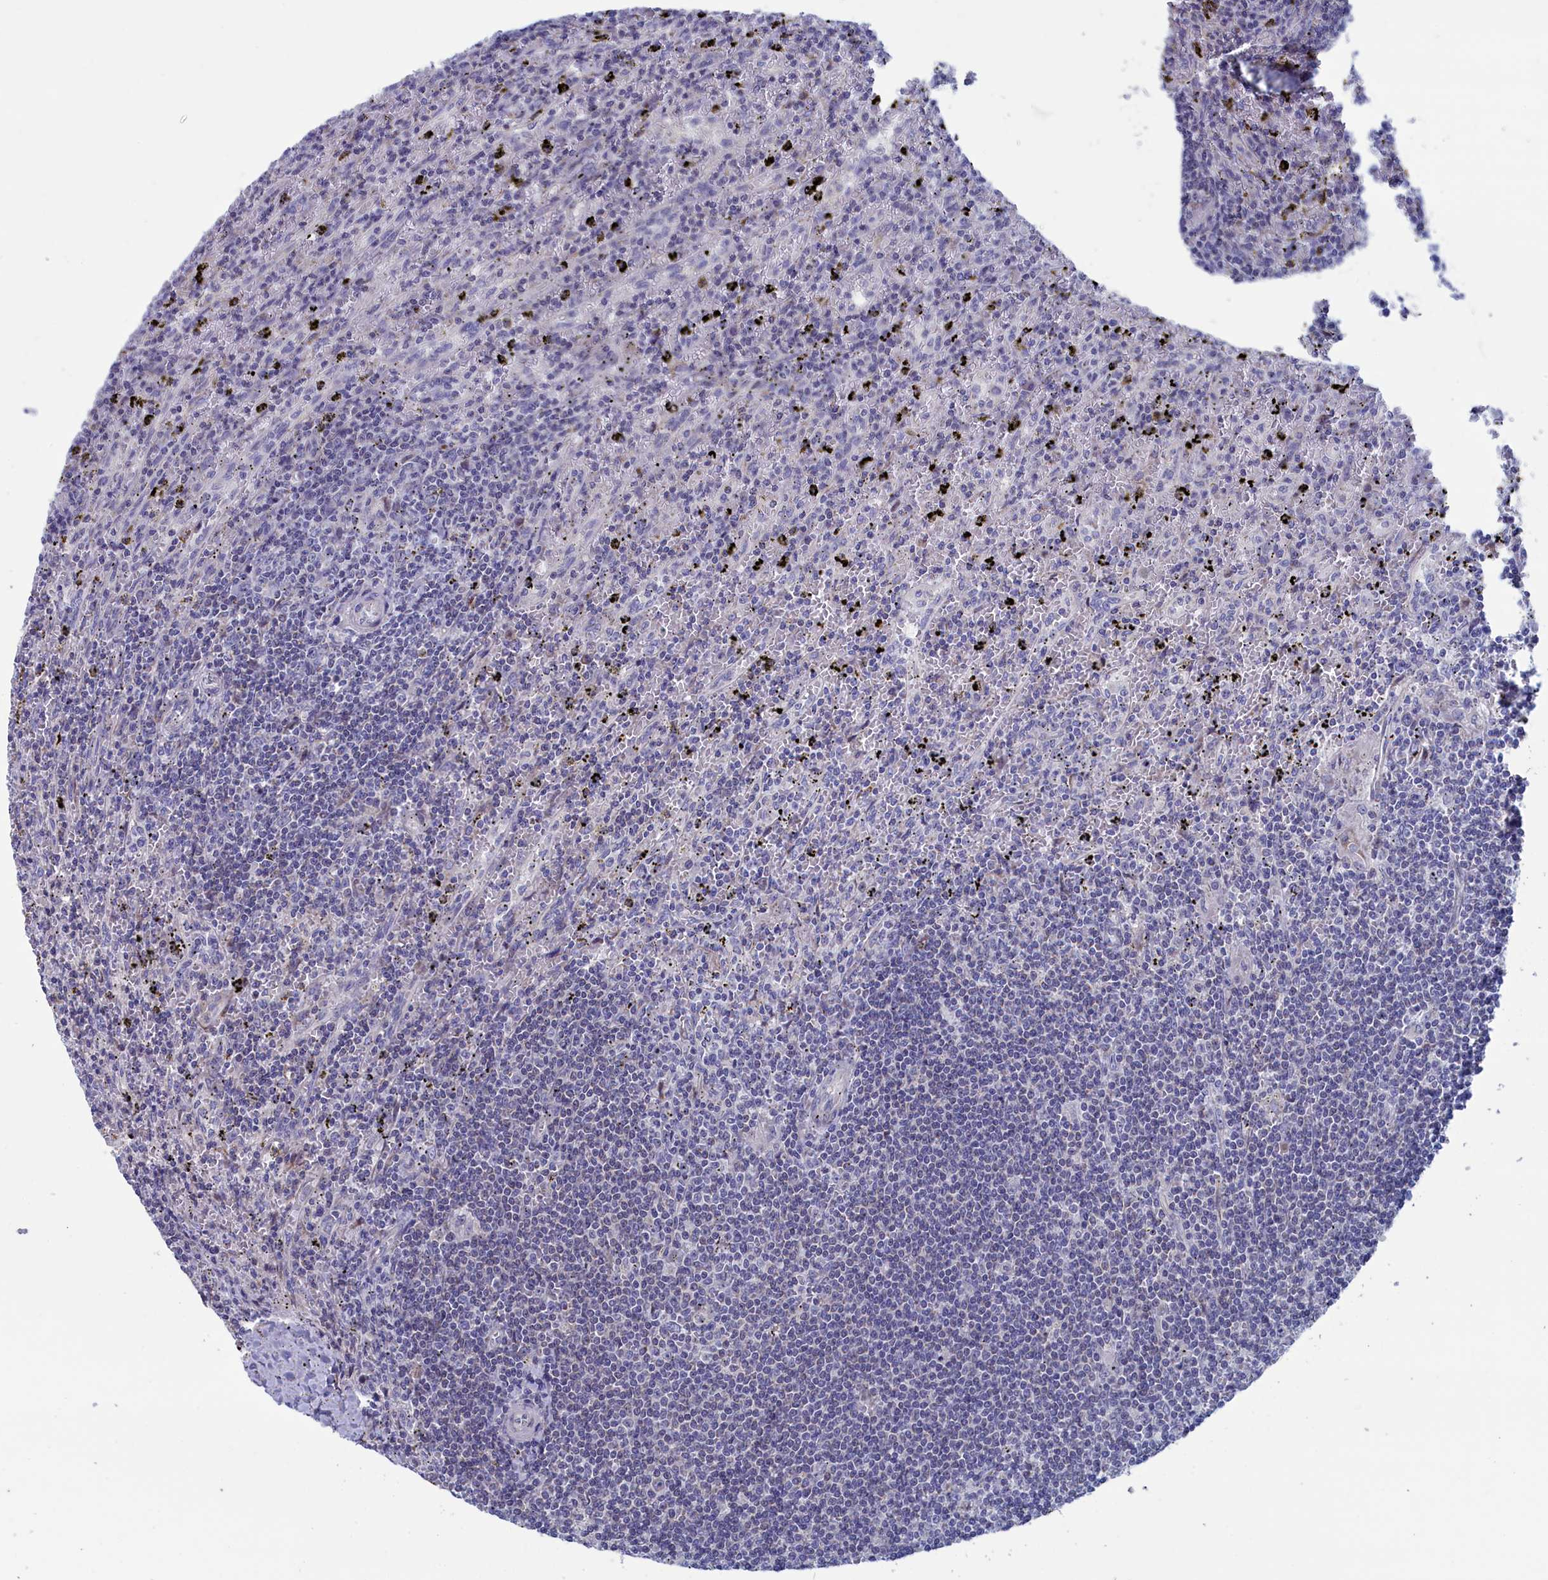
{"staining": {"intensity": "negative", "quantity": "none", "location": "none"}, "tissue": "lymphoma", "cell_type": "Tumor cells", "image_type": "cancer", "snomed": [{"axis": "morphology", "description": "Malignant lymphoma, non-Hodgkin's type, Low grade"}, {"axis": "topography", "description": "Spleen"}], "caption": "This is an immunohistochemistry photomicrograph of human malignant lymphoma, non-Hodgkin's type (low-grade). There is no expression in tumor cells.", "gene": "NIBAN3", "patient": {"sex": "male", "age": 76}}